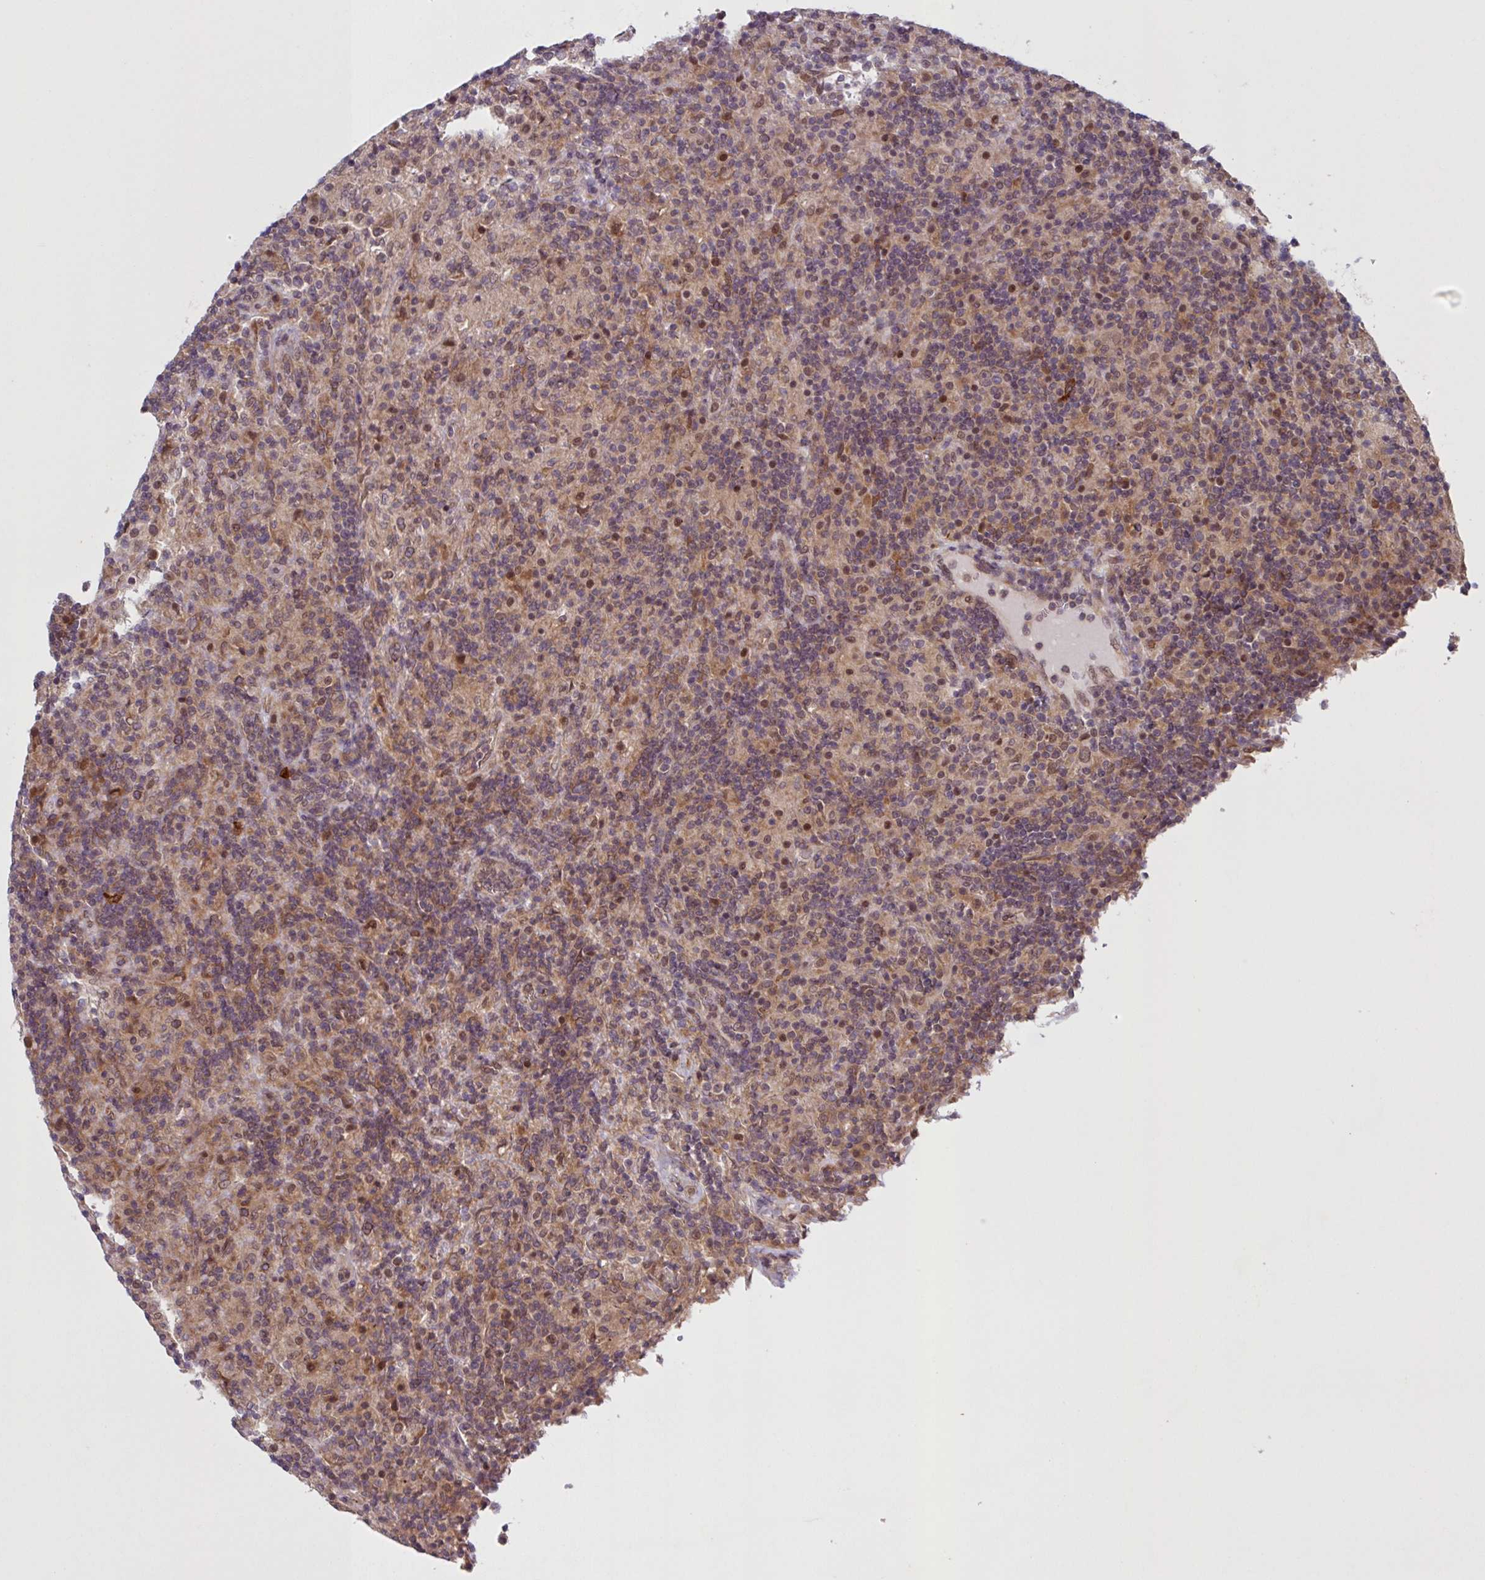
{"staining": {"intensity": "moderate", "quantity": "<25%", "location": "cytoplasmic/membranous,nuclear"}, "tissue": "lymphoma", "cell_type": "Tumor cells", "image_type": "cancer", "snomed": [{"axis": "morphology", "description": "Hodgkin's disease, NOS"}, {"axis": "topography", "description": "Lymph node"}], "caption": "Hodgkin's disease stained for a protein demonstrates moderate cytoplasmic/membranous and nuclear positivity in tumor cells.", "gene": "CAMLG", "patient": {"sex": "male", "age": 70}}